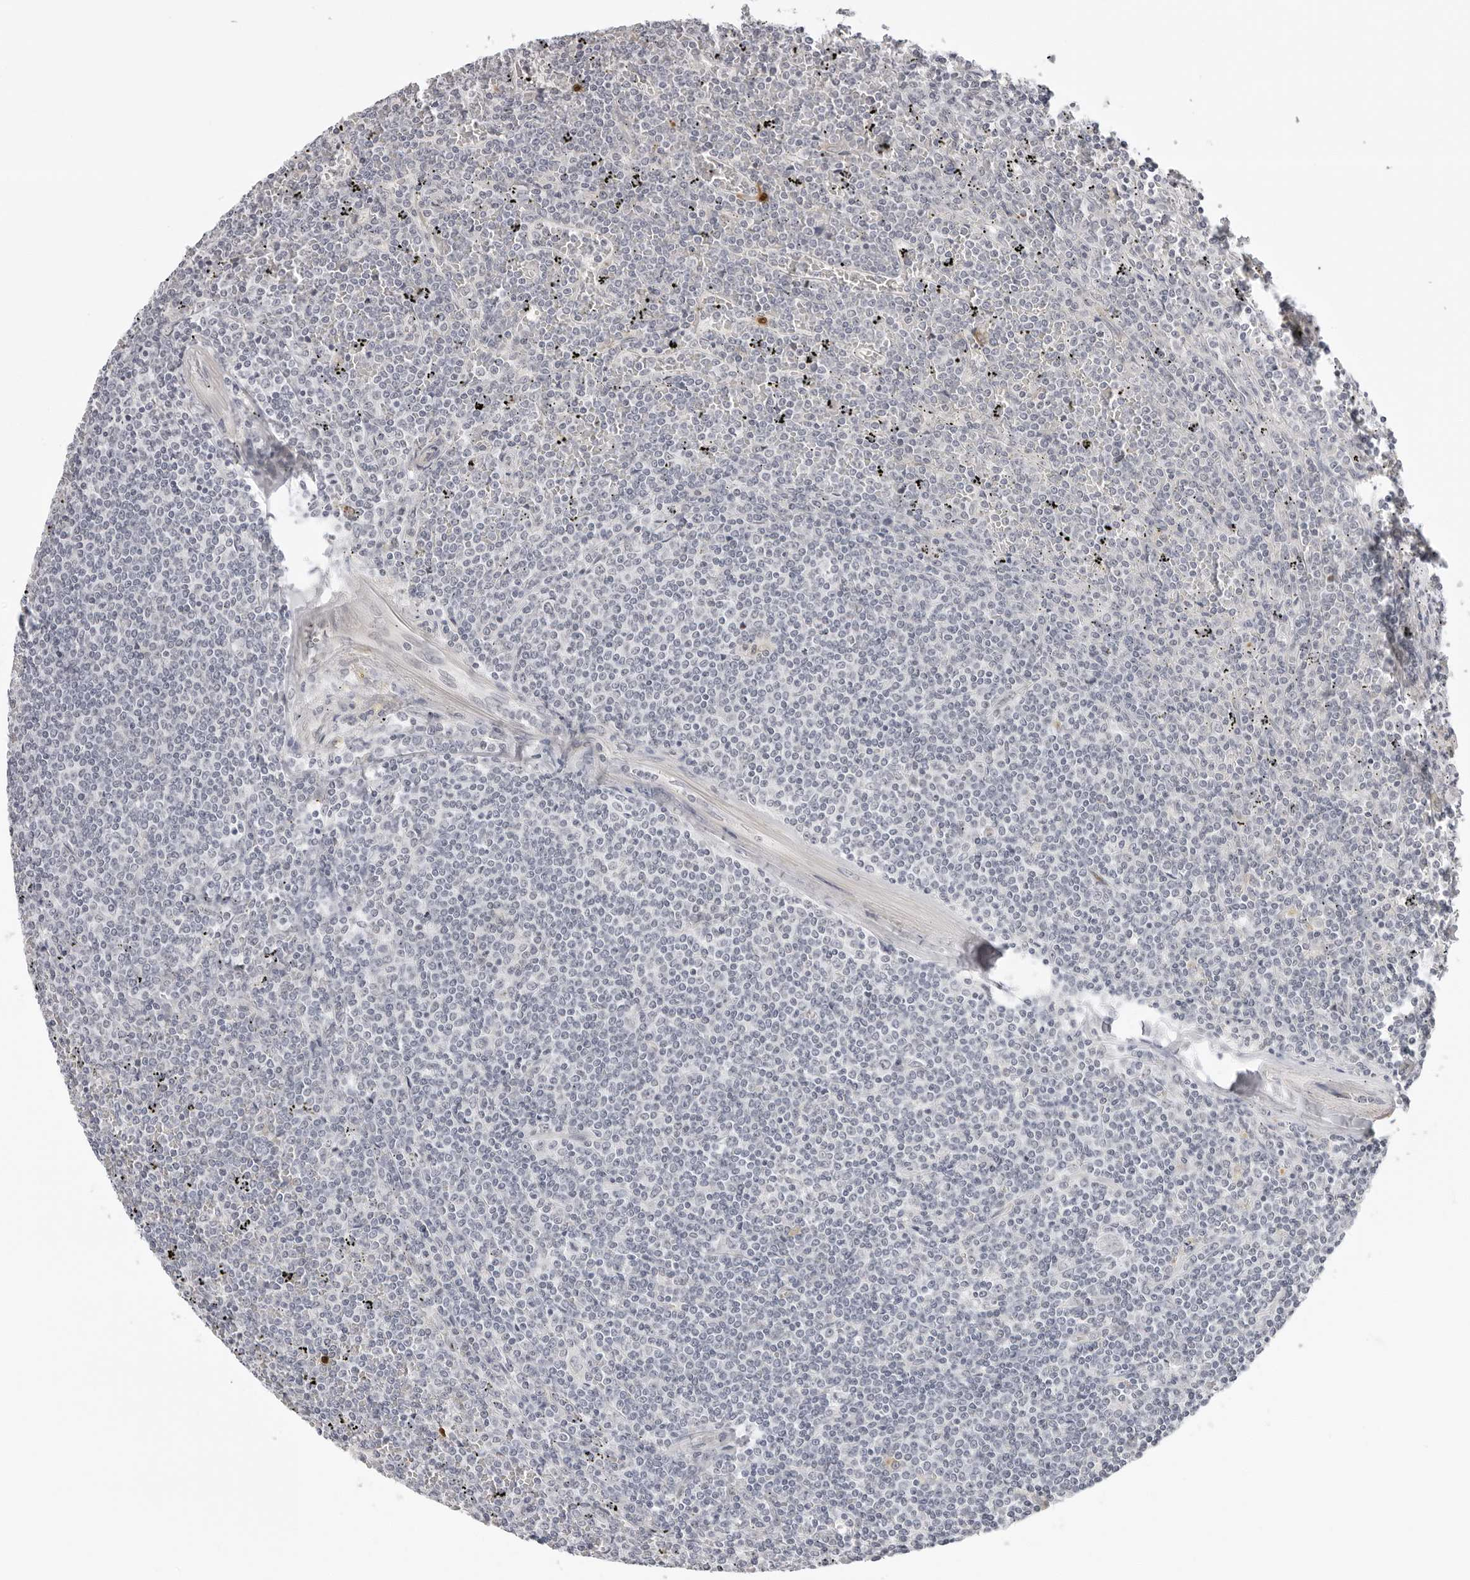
{"staining": {"intensity": "negative", "quantity": "none", "location": "none"}, "tissue": "lymphoma", "cell_type": "Tumor cells", "image_type": "cancer", "snomed": [{"axis": "morphology", "description": "Malignant lymphoma, non-Hodgkin's type, Low grade"}, {"axis": "topography", "description": "Spleen"}], "caption": "Immunohistochemistry (IHC) histopathology image of neoplastic tissue: human lymphoma stained with DAB (3,3'-diaminobenzidine) displays no significant protein staining in tumor cells. (Brightfield microscopy of DAB (3,3'-diaminobenzidine) IHC at high magnification).", "gene": "STRADB", "patient": {"sex": "female", "age": 19}}